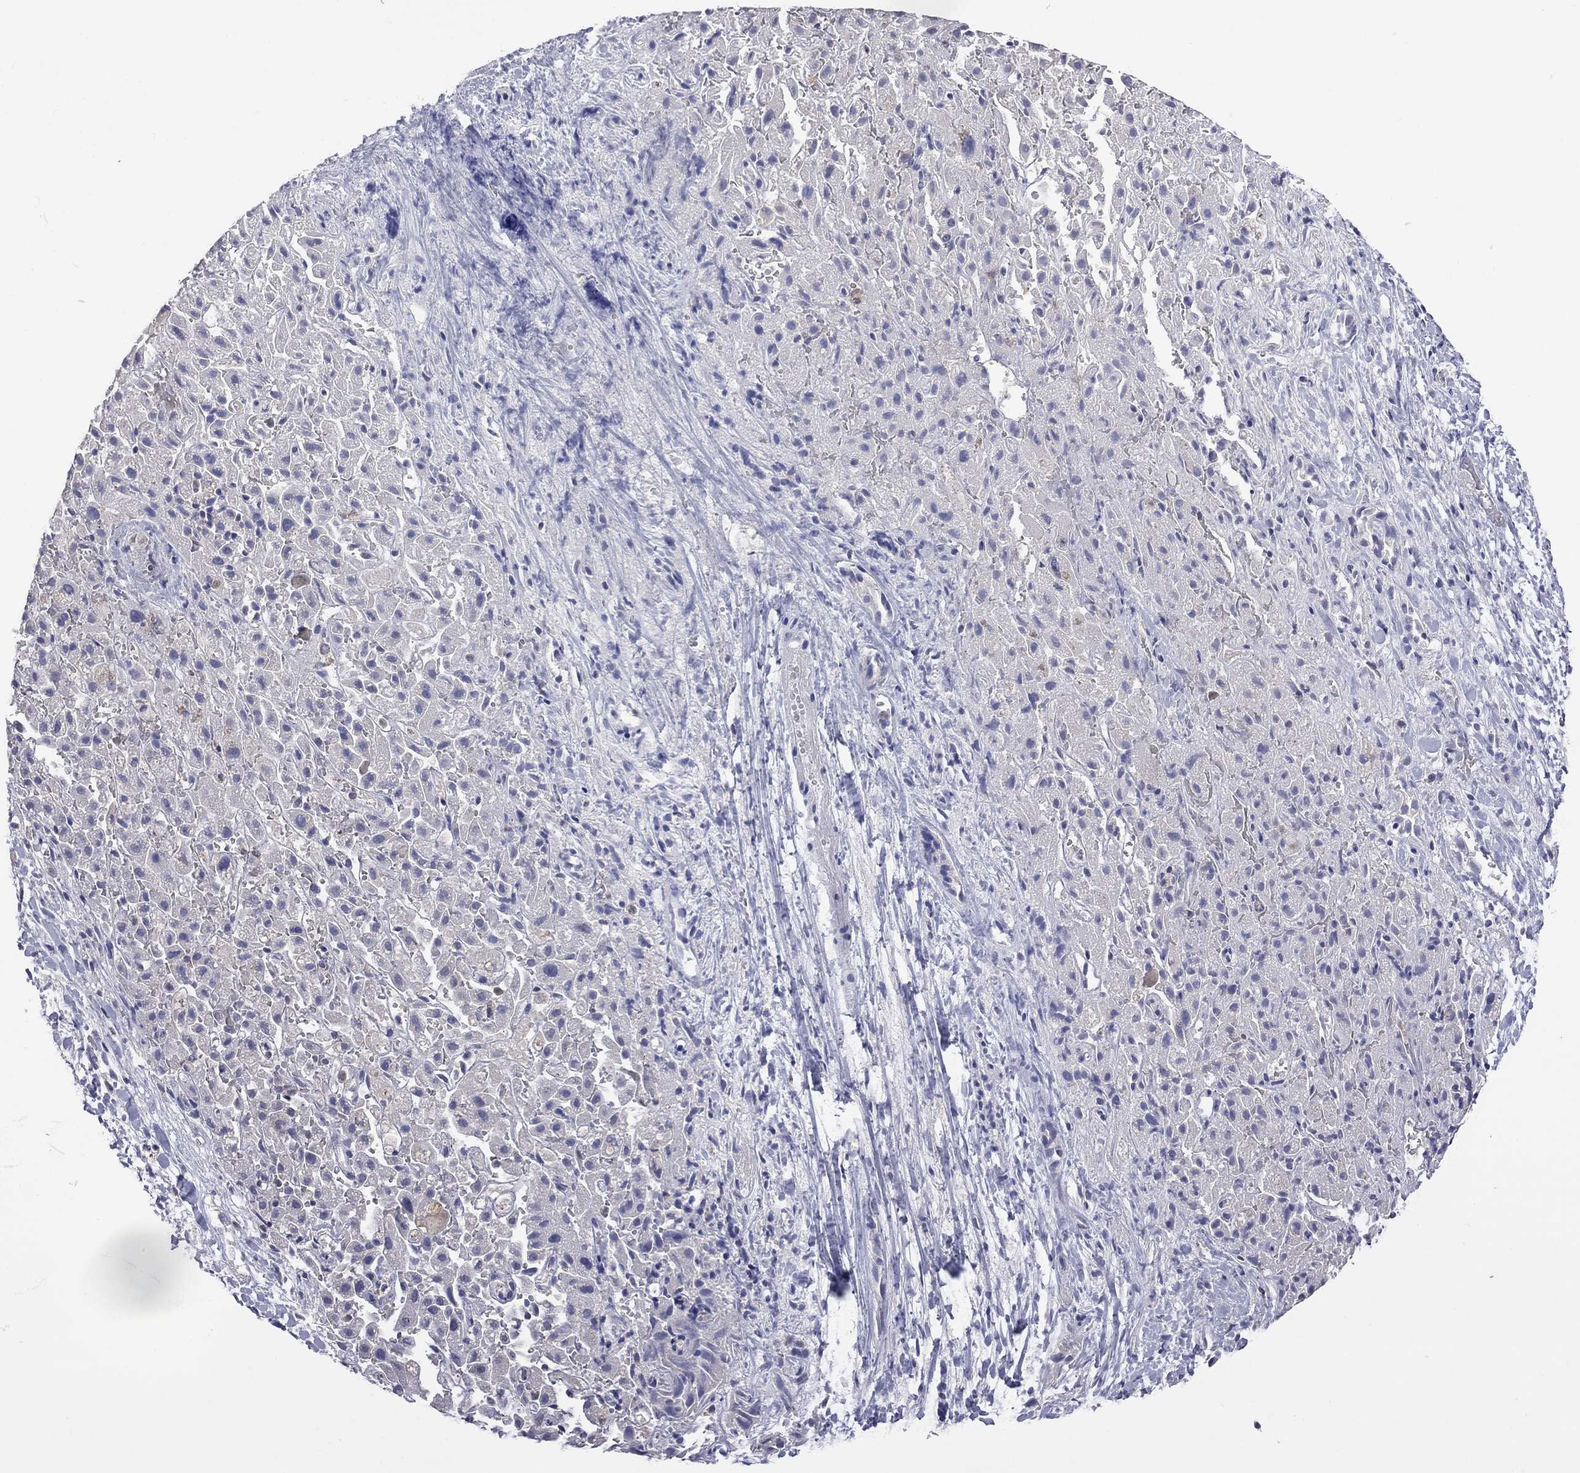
{"staining": {"intensity": "negative", "quantity": "none", "location": "none"}, "tissue": "liver cancer", "cell_type": "Tumor cells", "image_type": "cancer", "snomed": [{"axis": "morphology", "description": "Cholangiocarcinoma"}, {"axis": "topography", "description": "Liver"}], "caption": "A high-resolution histopathology image shows immunohistochemistry (IHC) staining of cholangiocarcinoma (liver), which demonstrates no significant expression in tumor cells.", "gene": "IPCEF1", "patient": {"sex": "female", "age": 52}}